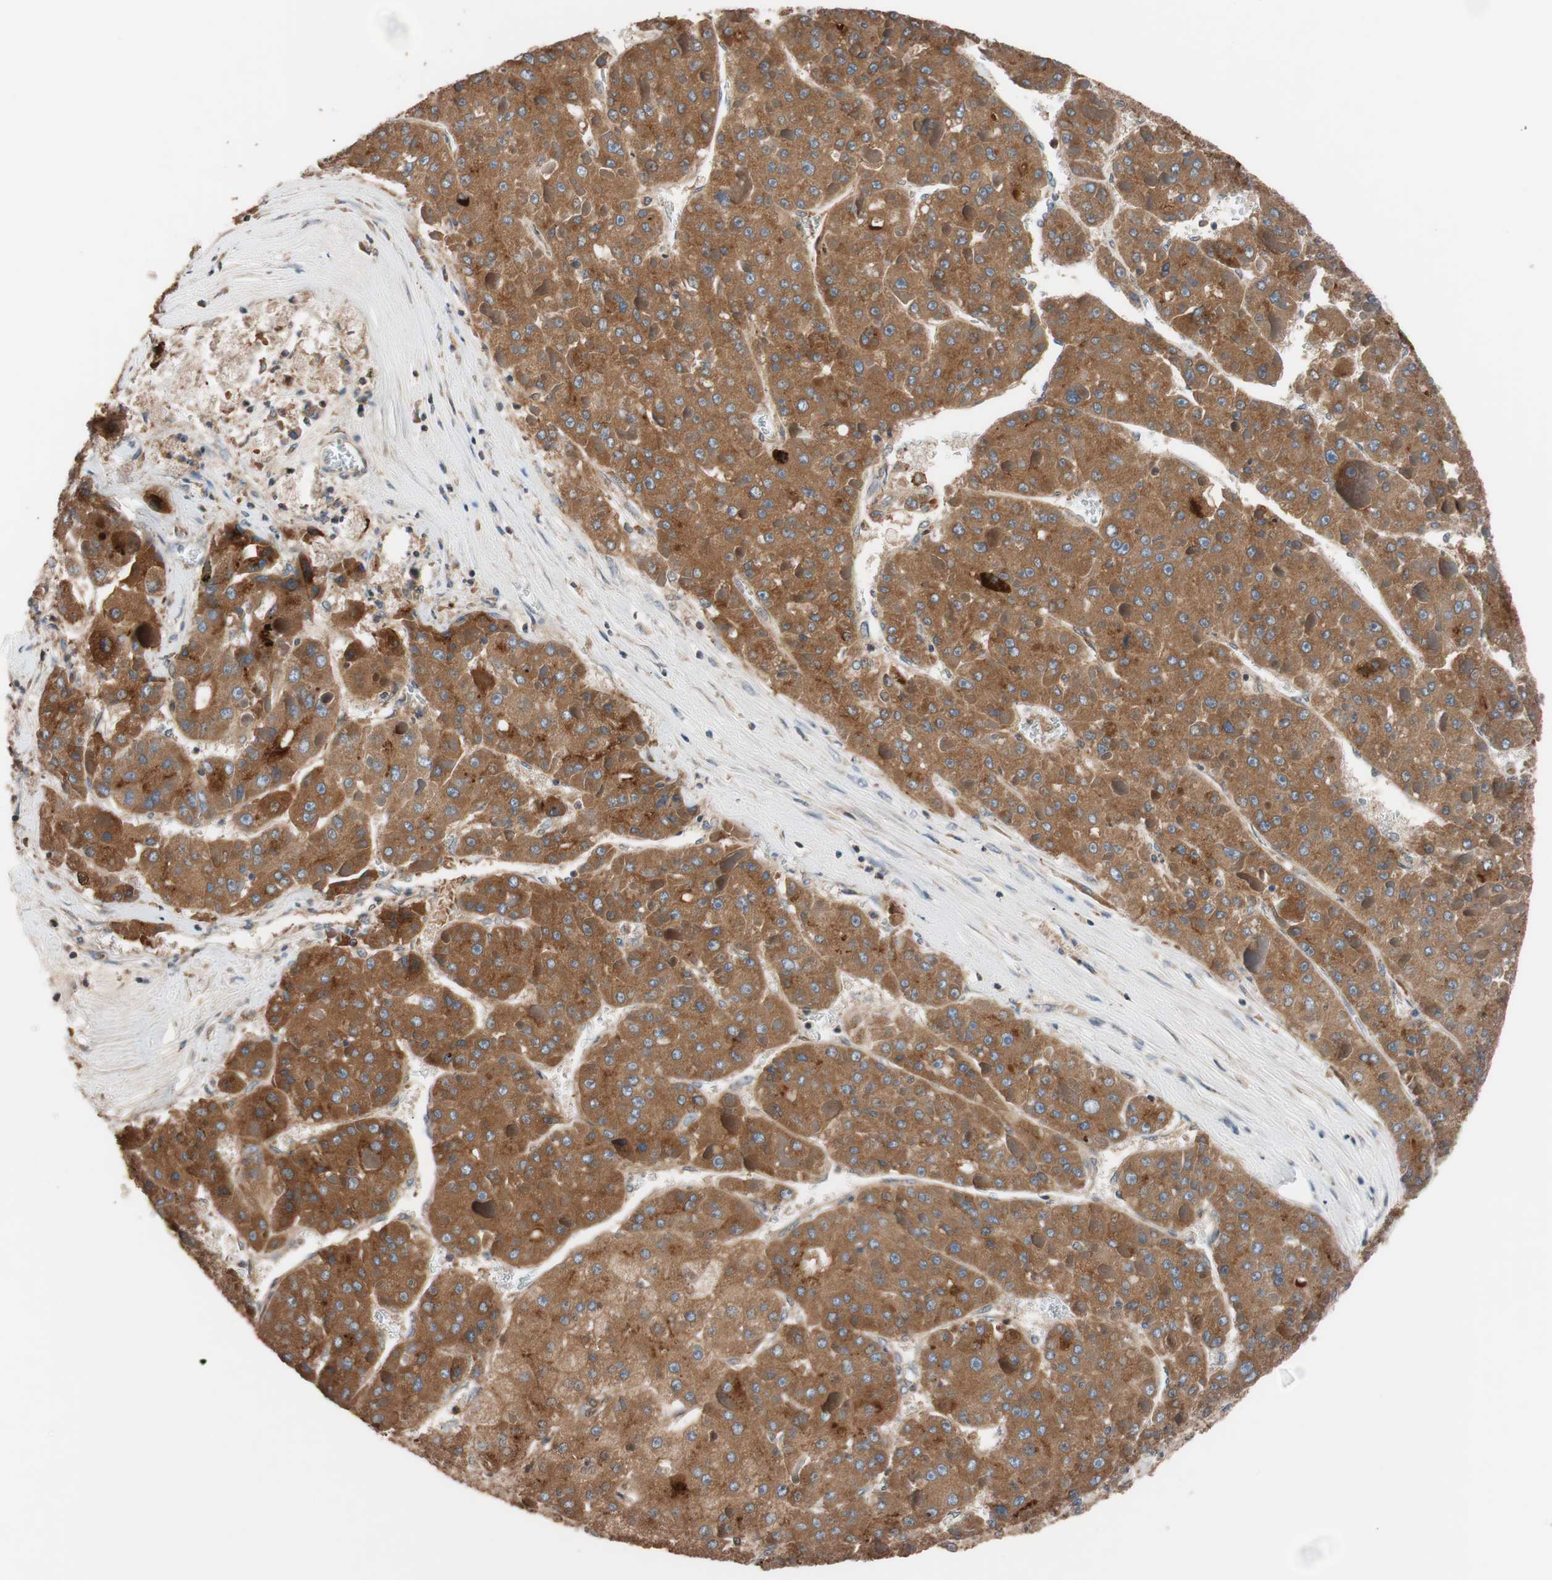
{"staining": {"intensity": "strong", "quantity": ">75%", "location": "cytoplasmic/membranous"}, "tissue": "liver cancer", "cell_type": "Tumor cells", "image_type": "cancer", "snomed": [{"axis": "morphology", "description": "Carcinoma, Hepatocellular, NOS"}, {"axis": "topography", "description": "Liver"}], "caption": "Hepatocellular carcinoma (liver) stained for a protein reveals strong cytoplasmic/membranous positivity in tumor cells.", "gene": "SDC4", "patient": {"sex": "female", "age": 73}}